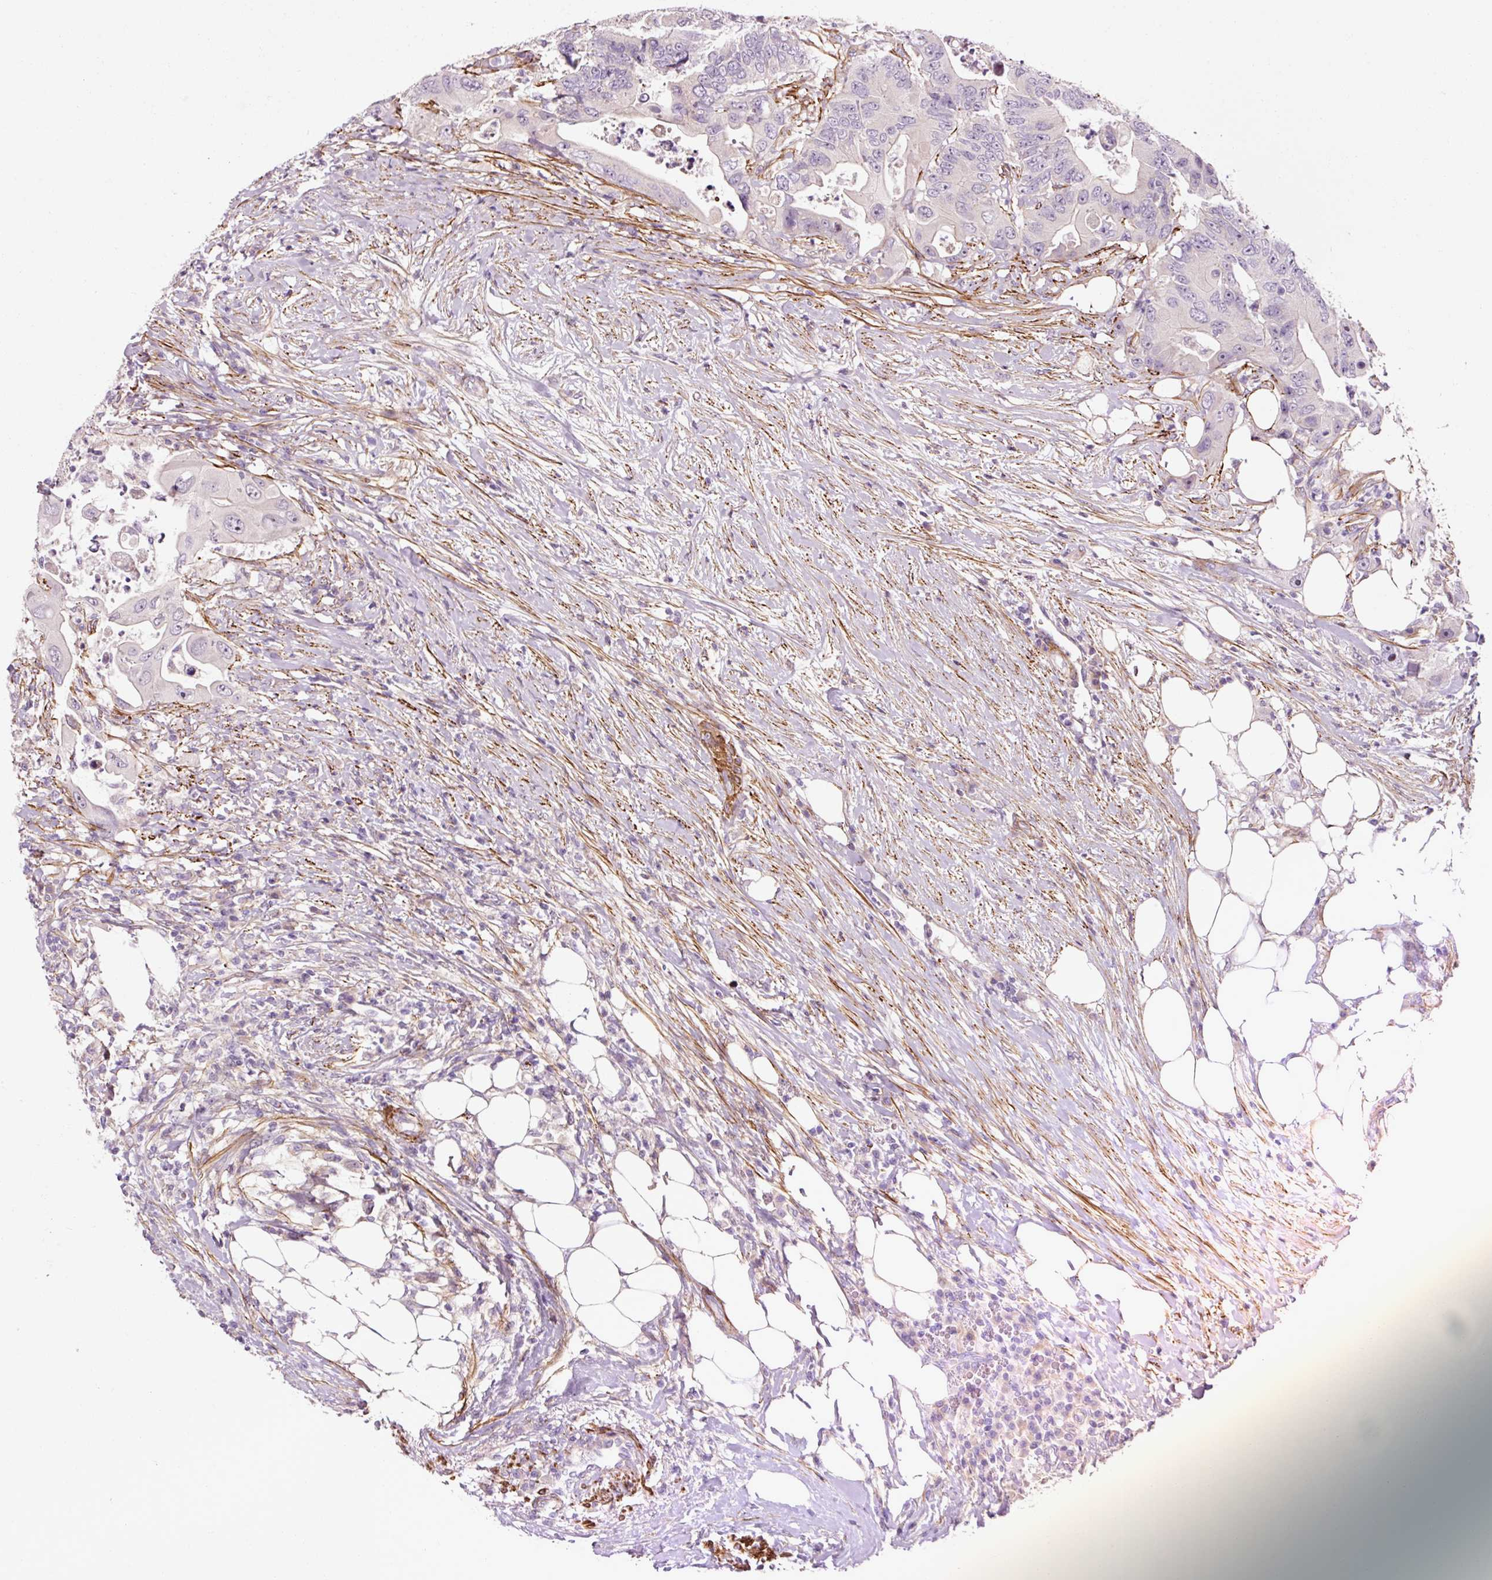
{"staining": {"intensity": "negative", "quantity": "none", "location": "none"}, "tissue": "colorectal cancer", "cell_type": "Tumor cells", "image_type": "cancer", "snomed": [{"axis": "morphology", "description": "Adenocarcinoma, NOS"}, {"axis": "topography", "description": "Colon"}], "caption": "The photomicrograph exhibits no significant staining in tumor cells of colorectal cancer (adenocarcinoma). The staining is performed using DAB brown chromogen with nuclei counter-stained in using hematoxylin.", "gene": "ANKRD20A1", "patient": {"sex": "male", "age": 71}}